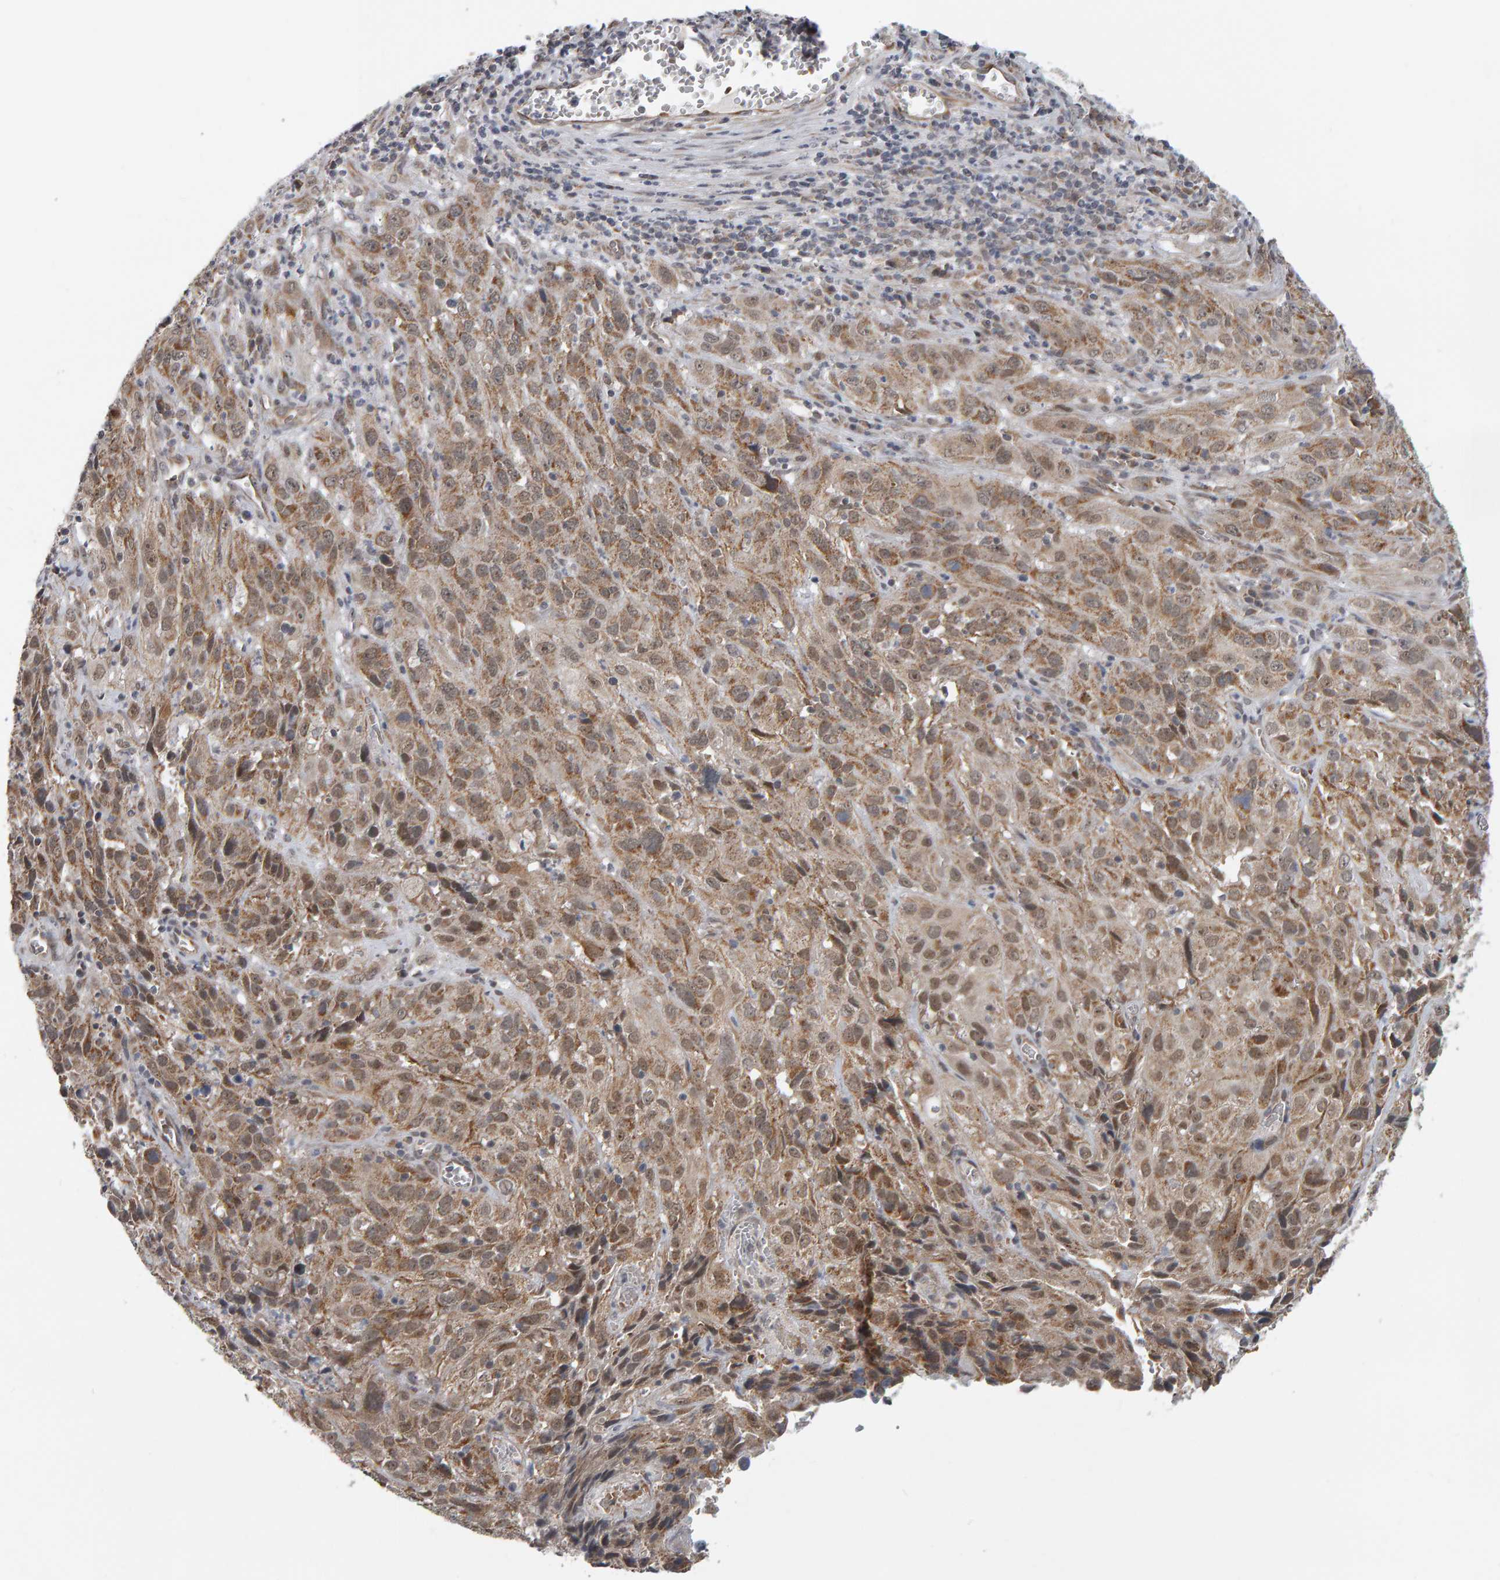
{"staining": {"intensity": "moderate", "quantity": ">75%", "location": "cytoplasmic/membranous,nuclear"}, "tissue": "cervical cancer", "cell_type": "Tumor cells", "image_type": "cancer", "snomed": [{"axis": "morphology", "description": "Squamous cell carcinoma, NOS"}, {"axis": "topography", "description": "Cervix"}], "caption": "This is a photomicrograph of immunohistochemistry staining of cervical cancer (squamous cell carcinoma), which shows moderate positivity in the cytoplasmic/membranous and nuclear of tumor cells.", "gene": "DAP3", "patient": {"sex": "female", "age": 32}}